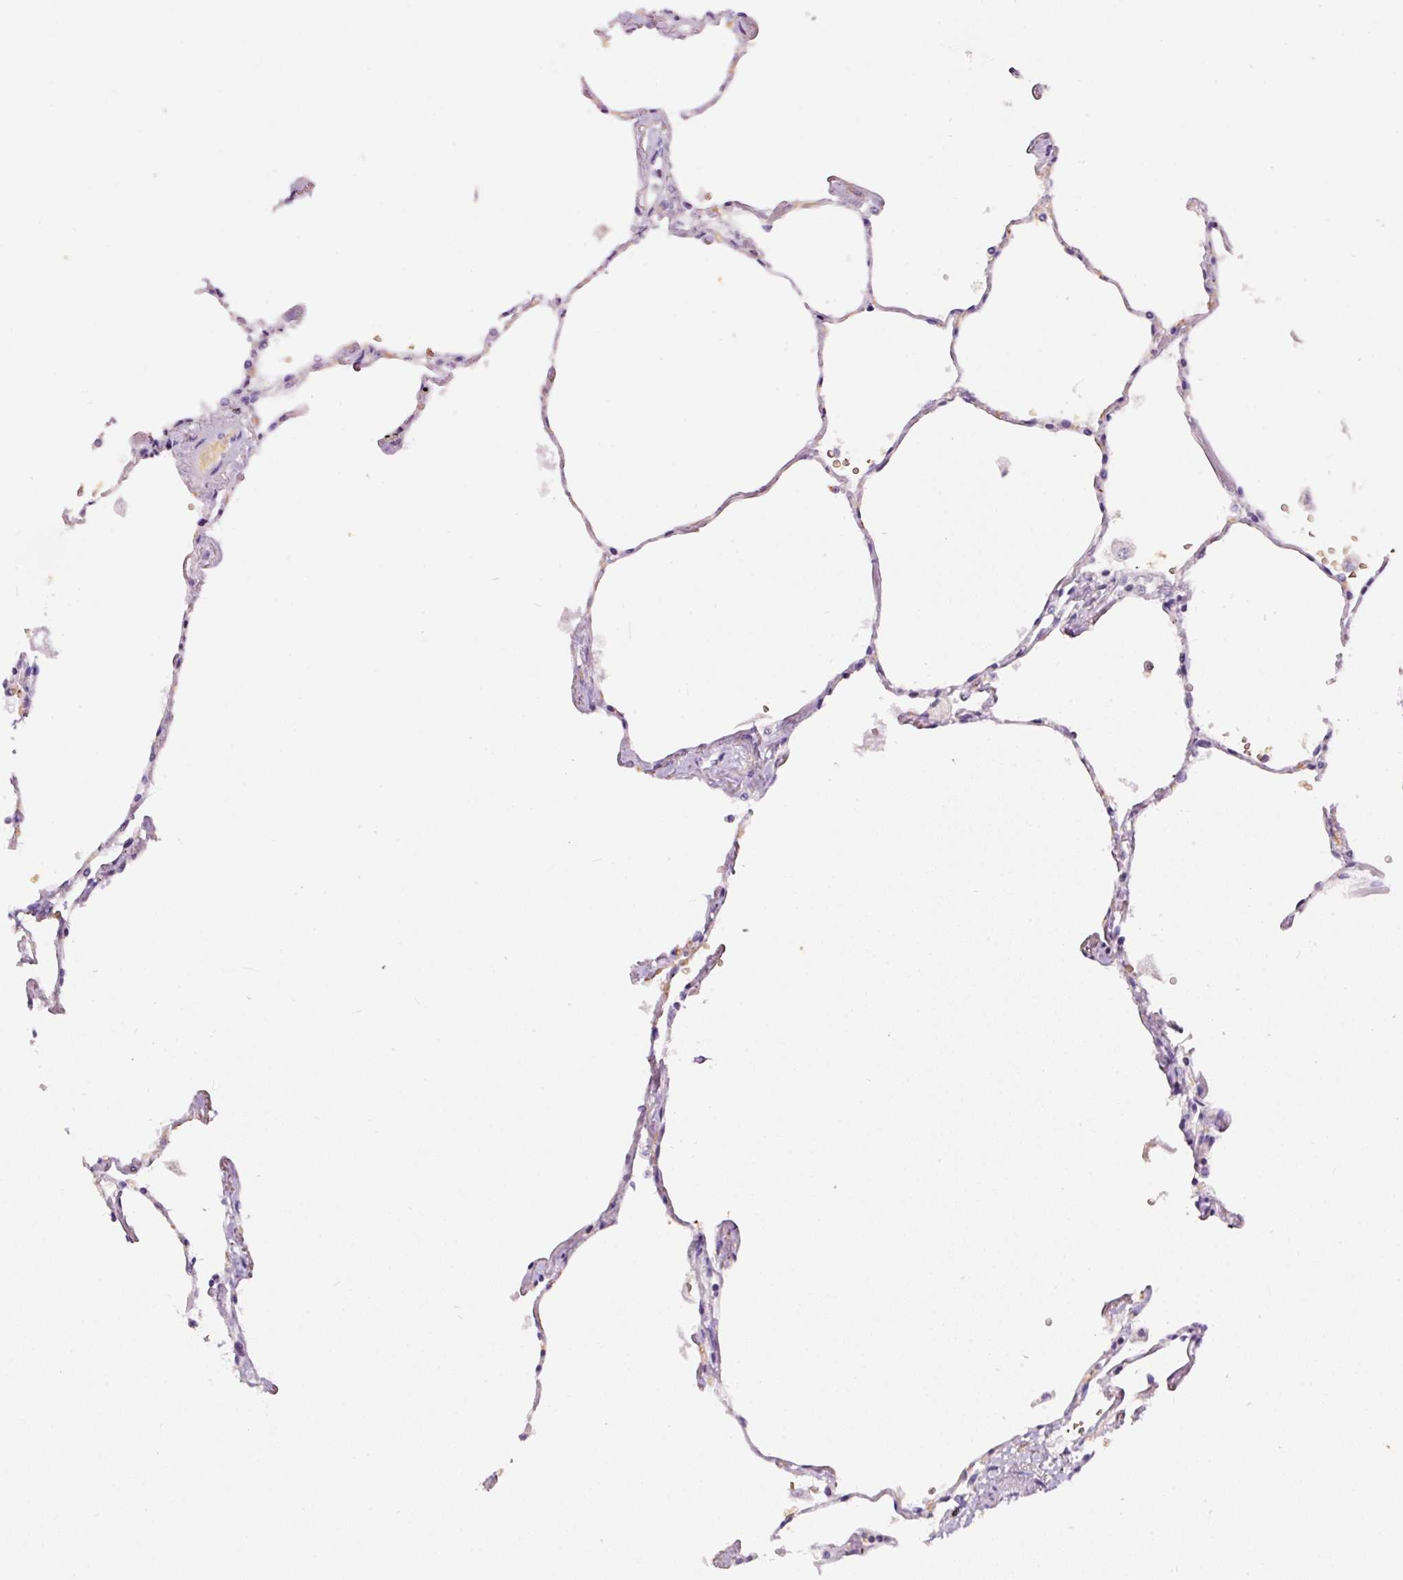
{"staining": {"intensity": "weak", "quantity": "25%-75%", "location": "cytoplasmic/membranous"}, "tissue": "lung", "cell_type": "Alveolar cells", "image_type": "normal", "snomed": [{"axis": "morphology", "description": "Normal tissue, NOS"}, {"axis": "topography", "description": "Lung"}], "caption": "Immunohistochemical staining of benign lung shows weak cytoplasmic/membranous protein staining in about 25%-75% of alveolar cells. (Stains: DAB (3,3'-diaminobenzidine) in brown, nuclei in blue, Microscopy: brightfield microscopy at high magnification).", "gene": "PRRC2A", "patient": {"sex": "female", "age": 67}}